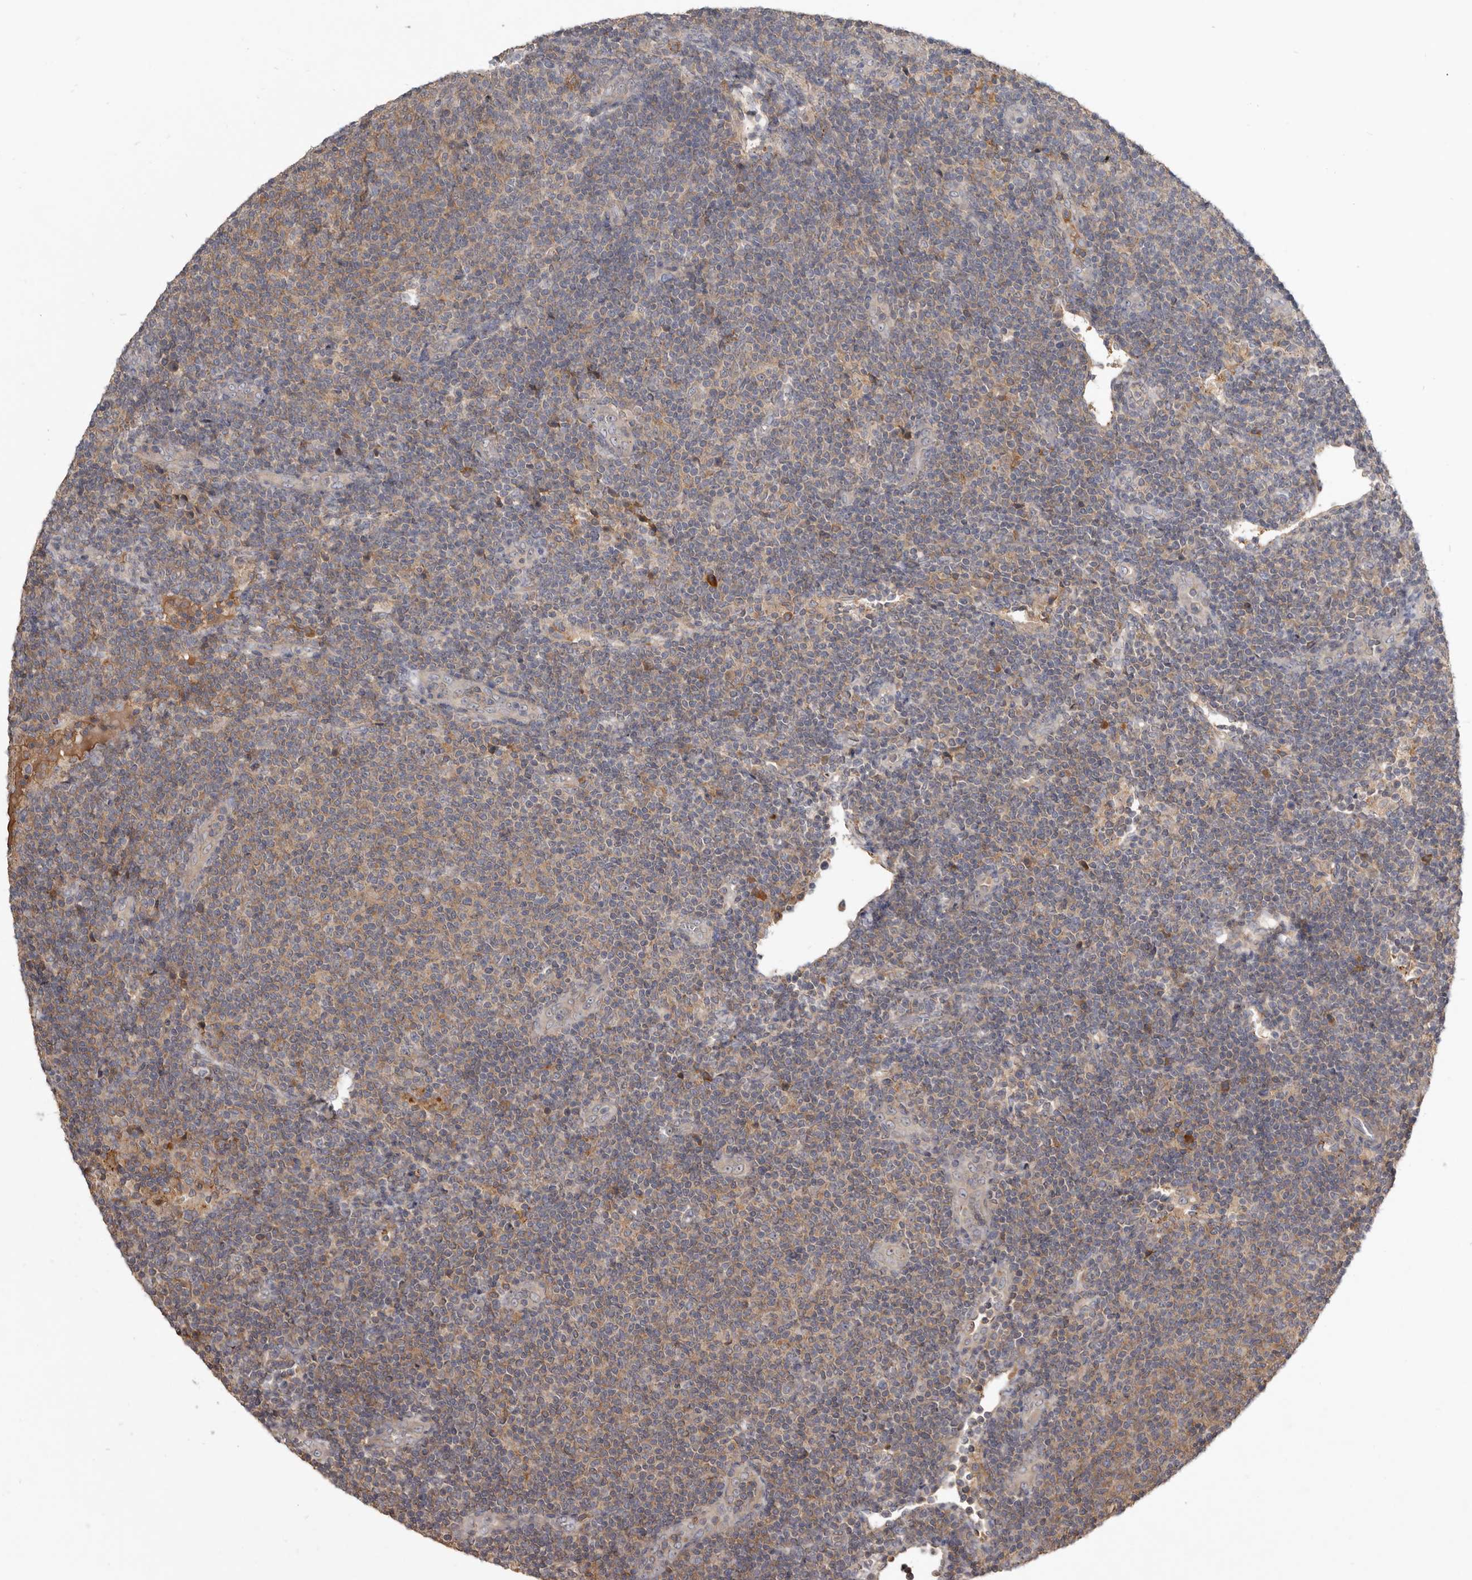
{"staining": {"intensity": "weak", "quantity": "25%-75%", "location": "cytoplasmic/membranous"}, "tissue": "lymphoma", "cell_type": "Tumor cells", "image_type": "cancer", "snomed": [{"axis": "morphology", "description": "Malignant lymphoma, non-Hodgkin's type, Low grade"}, {"axis": "topography", "description": "Lymph node"}], "caption": "Immunohistochemistry (IHC) staining of lymphoma, which displays low levels of weak cytoplasmic/membranous positivity in approximately 25%-75% of tumor cells indicating weak cytoplasmic/membranous protein staining. The staining was performed using DAB (brown) for protein detection and nuclei were counterstained in hematoxylin (blue).", "gene": "TTC39A", "patient": {"sex": "male", "age": 66}}